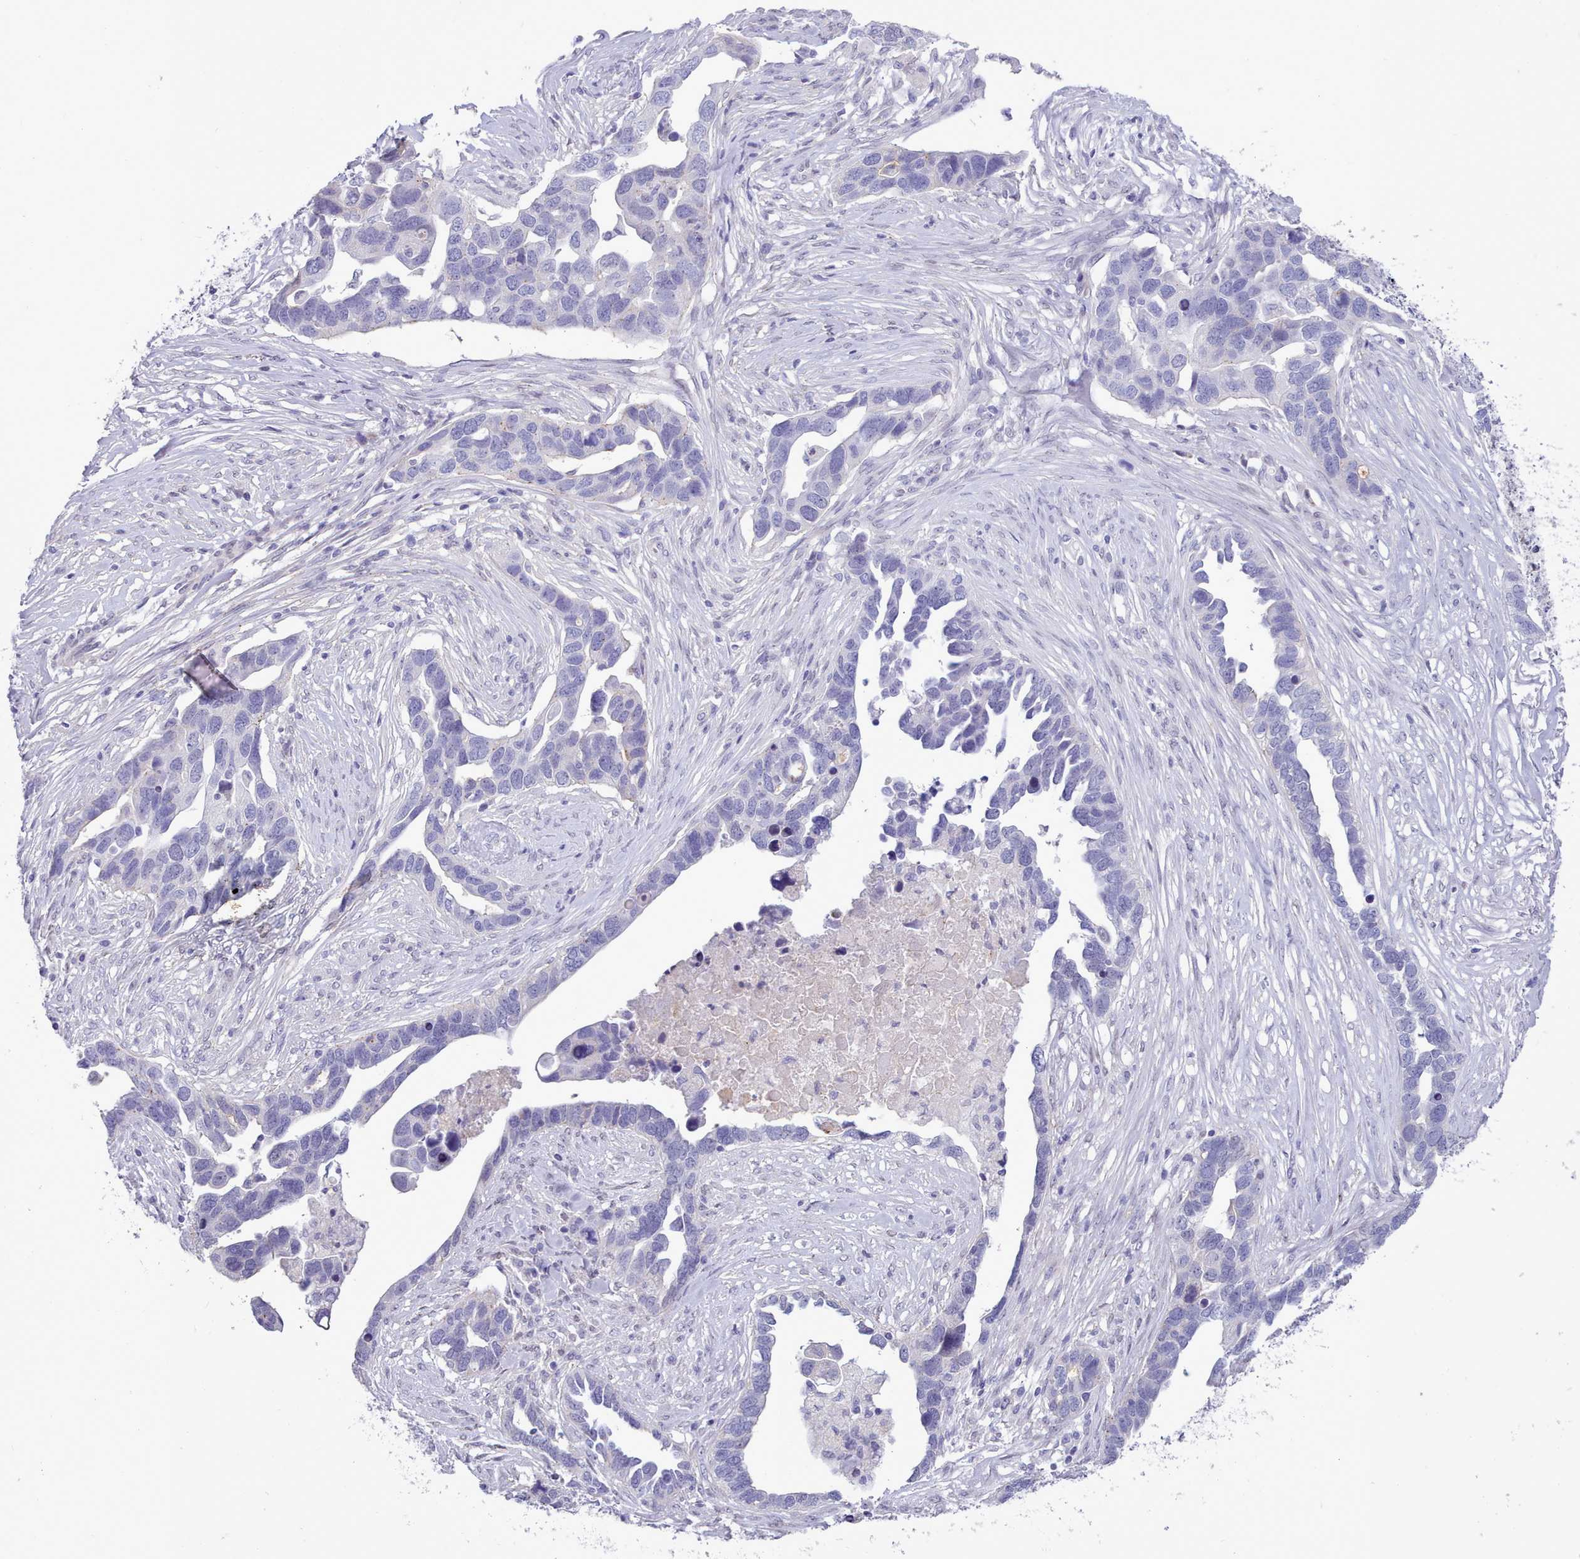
{"staining": {"intensity": "negative", "quantity": "none", "location": "none"}, "tissue": "ovarian cancer", "cell_type": "Tumor cells", "image_type": "cancer", "snomed": [{"axis": "morphology", "description": "Cystadenocarcinoma, serous, NOS"}, {"axis": "topography", "description": "Ovary"}], "caption": "High power microscopy histopathology image of an immunohistochemistry (IHC) micrograph of ovarian serous cystadenocarcinoma, revealing no significant staining in tumor cells.", "gene": "TMEM253", "patient": {"sex": "female", "age": 54}}